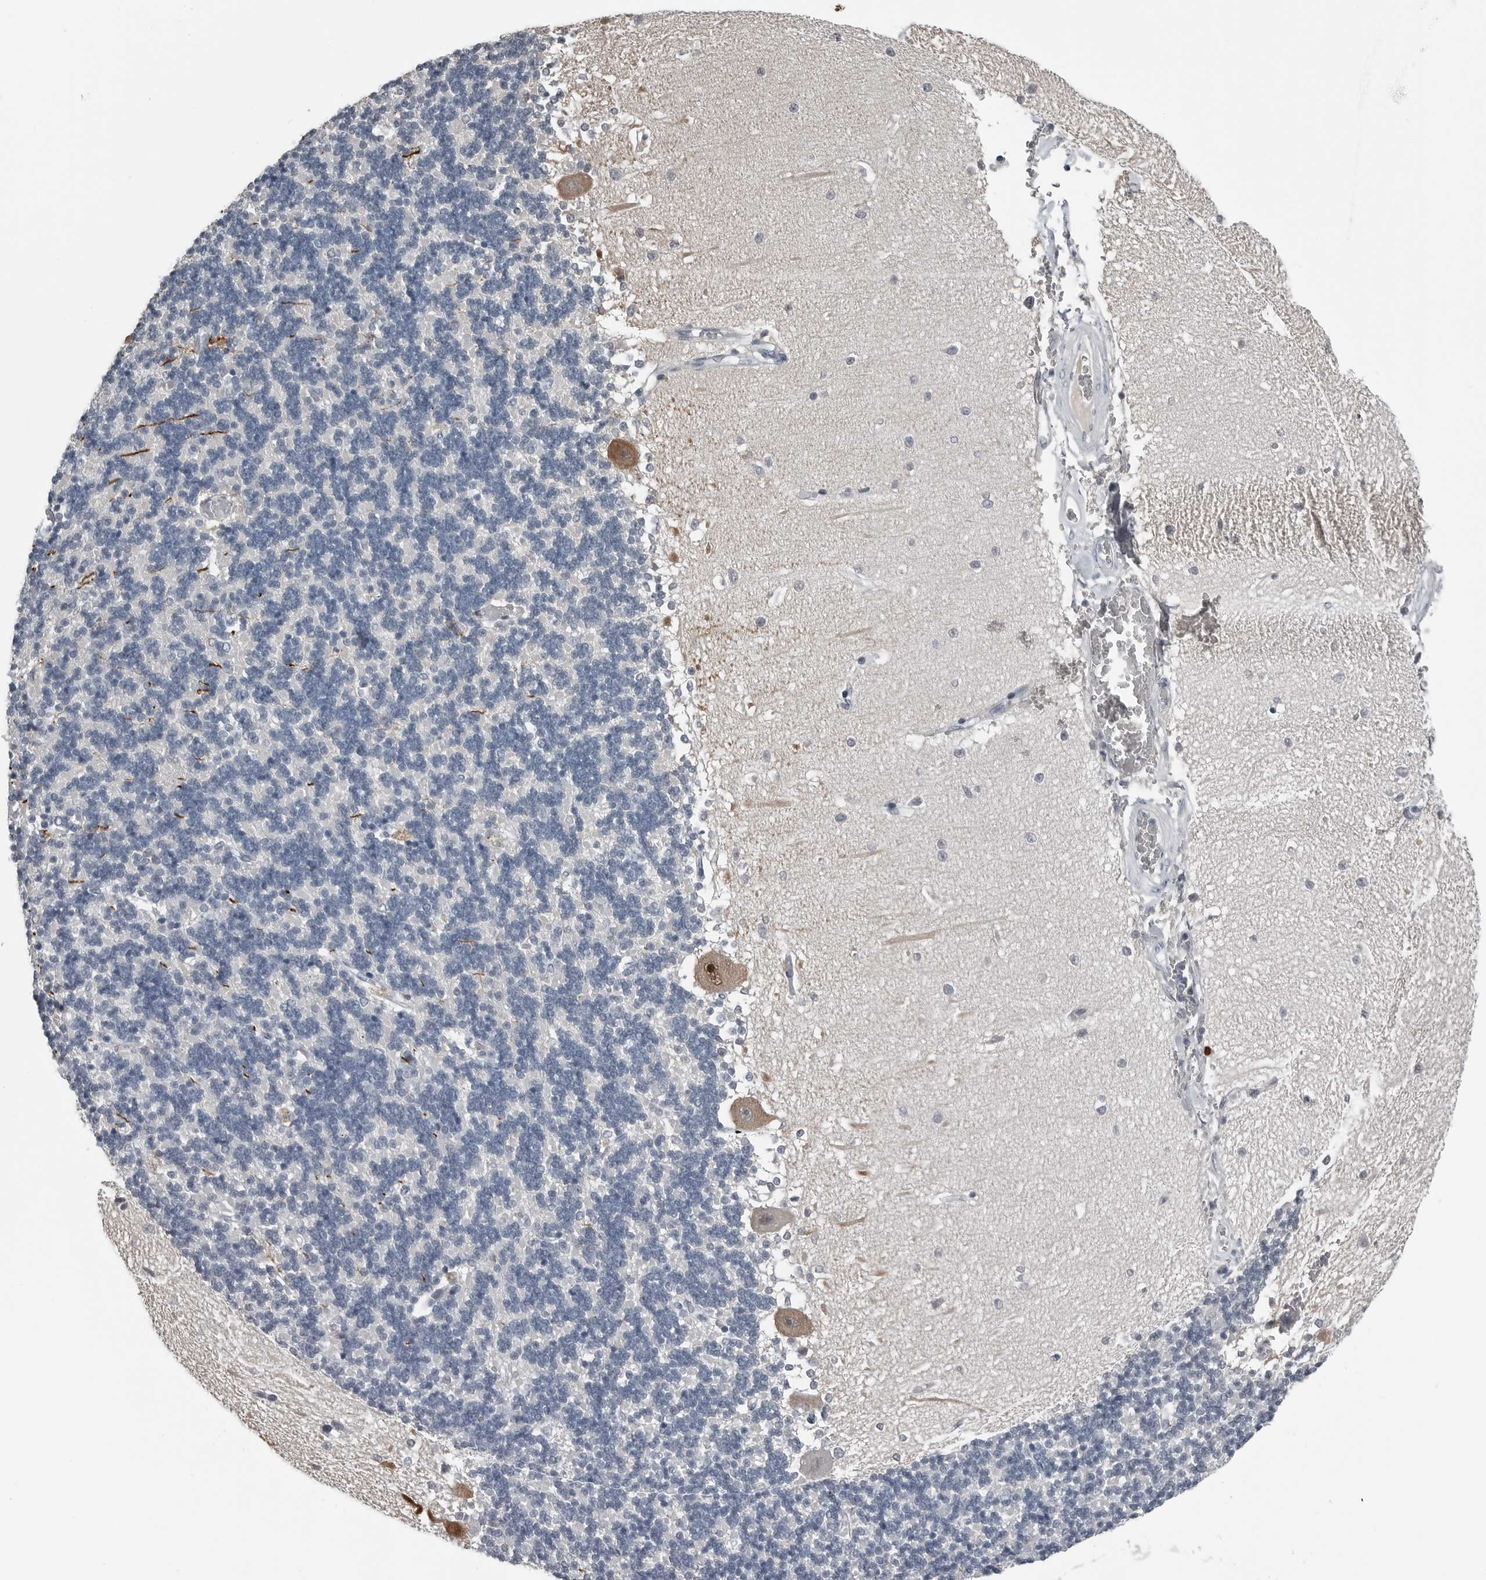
{"staining": {"intensity": "negative", "quantity": "none", "location": "none"}, "tissue": "cerebellum", "cell_type": "Cells in granular layer", "image_type": "normal", "snomed": [{"axis": "morphology", "description": "Normal tissue, NOS"}, {"axis": "topography", "description": "Cerebellum"}], "caption": "Micrograph shows no significant protein staining in cells in granular layer of benign cerebellum.", "gene": "SPINK1", "patient": {"sex": "male", "age": 37}}